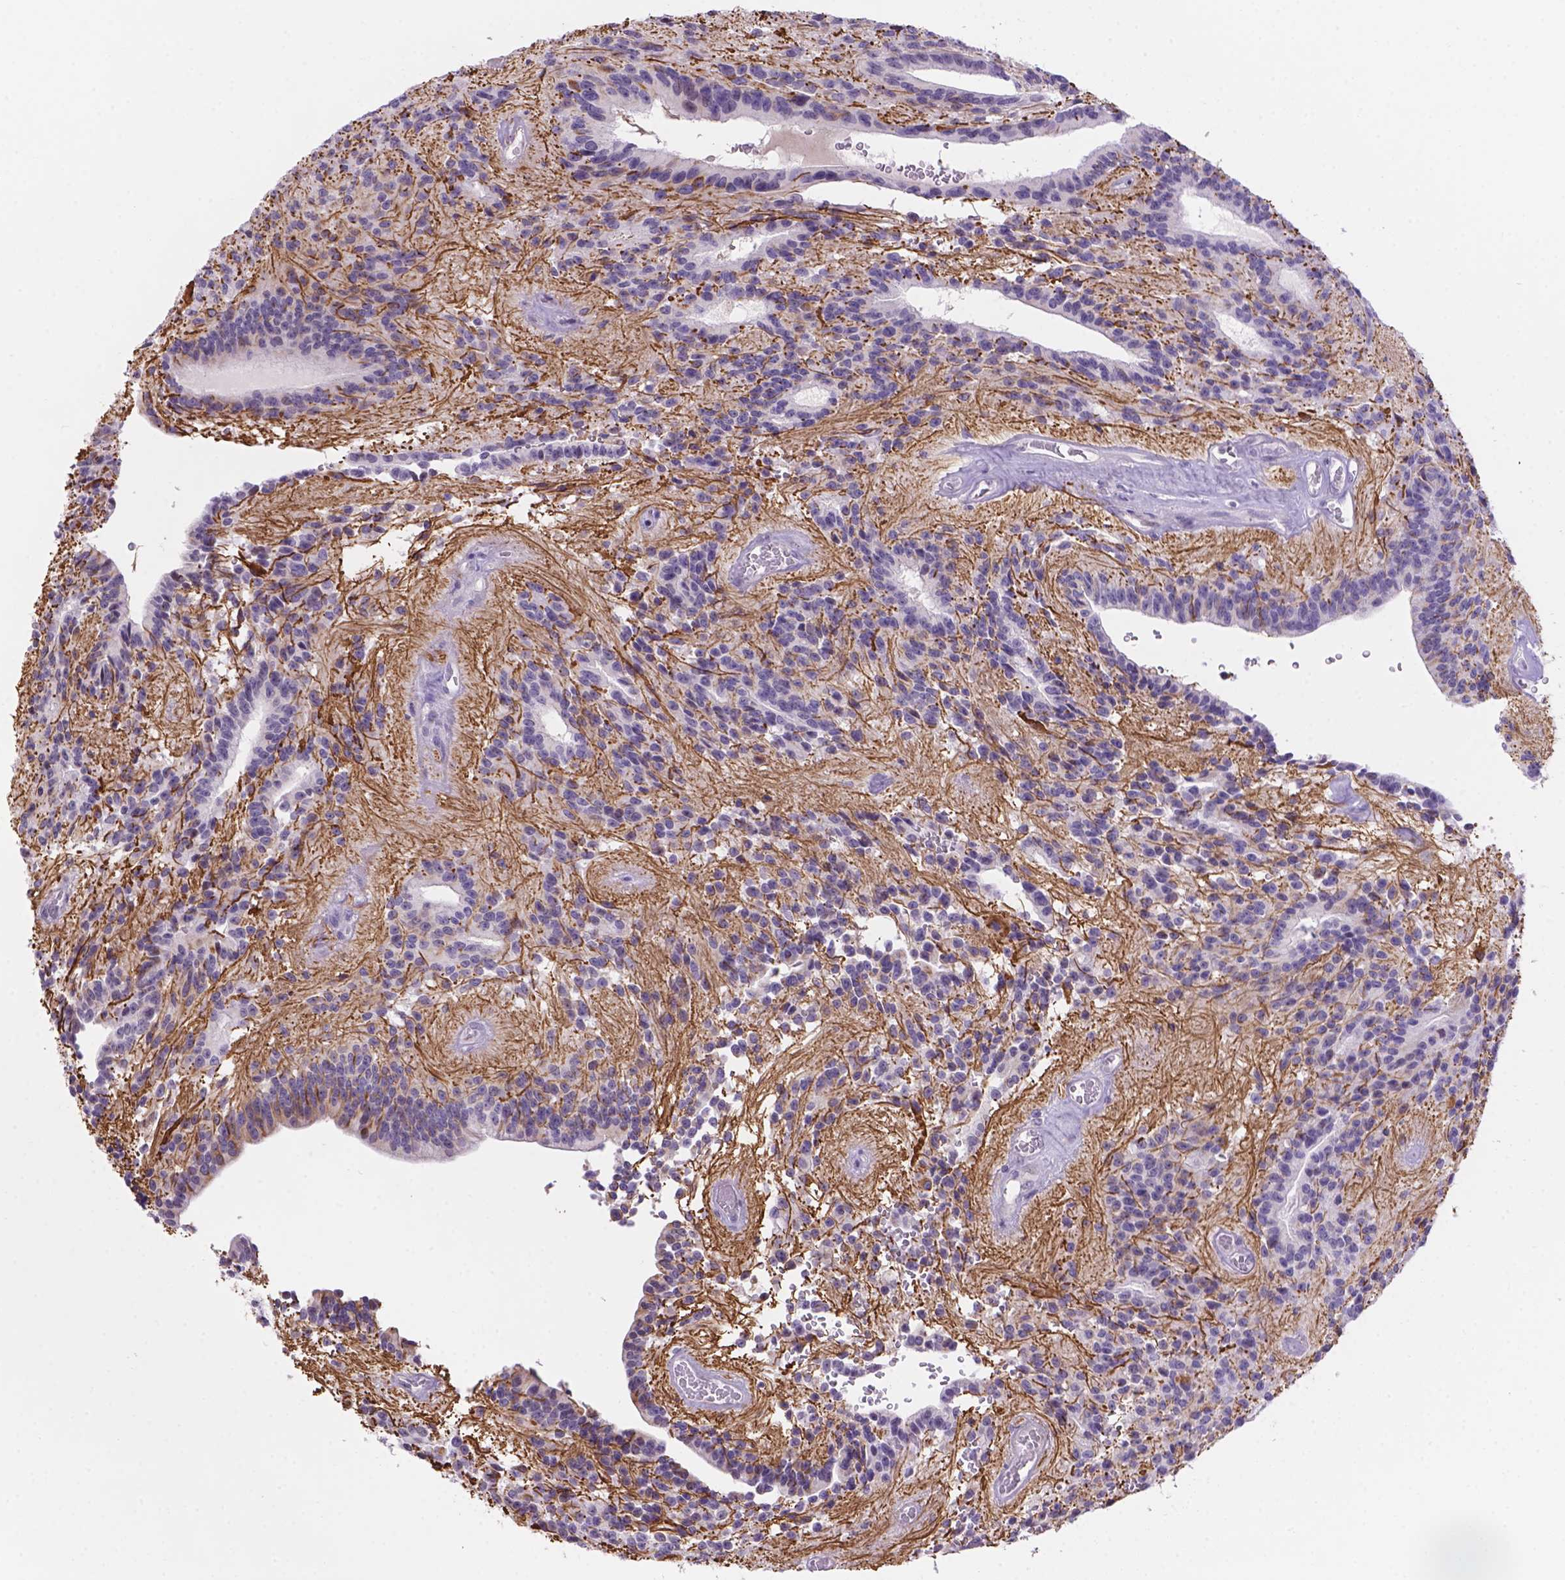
{"staining": {"intensity": "negative", "quantity": "none", "location": "none"}, "tissue": "glioma", "cell_type": "Tumor cells", "image_type": "cancer", "snomed": [{"axis": "morphology", "description": "Glioma, malignant, Low grade"}, {"axis": "topography", "description": "Brain"}], "caption": "Malignant glioma (low-grade) stained for a protein using immunohistochemistry displays no positivity tumor cells.", "gene": "DMWD", "patient": {"sex": "male", "age": 31}}